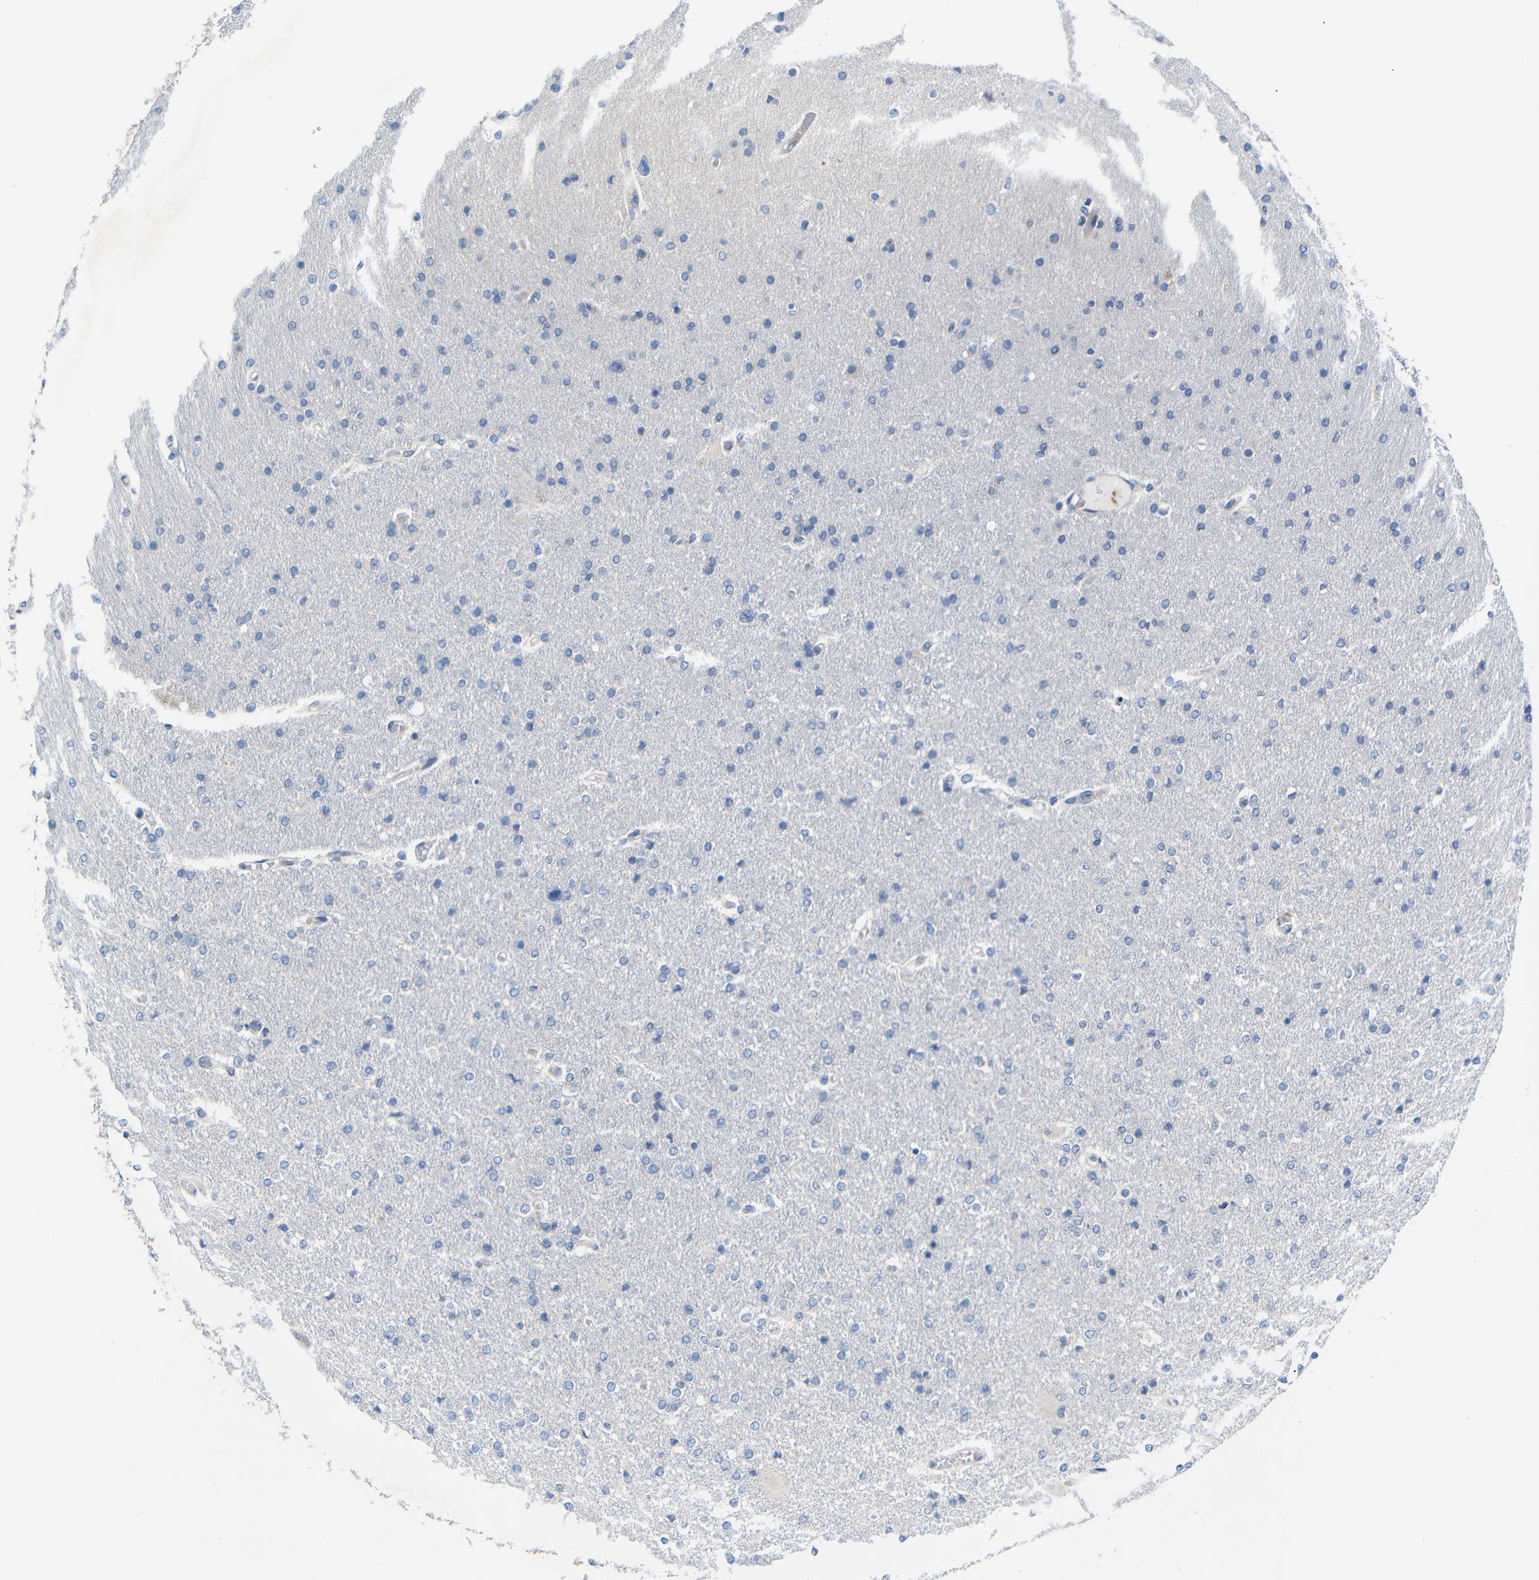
{"staining": {"intensity": "negative", "quantity": "none", "location": "none"}, "tissue": "glioma", "cell_type": "Tumor cells", "image_type": "cancer", "snomed": [{"axis": "morphology", "description": "Glioma, malignant, High grade"}, {"axis": "topography", "description": "Cerebral cortex"}], "caption": "There is no significant staining in tumor cells of malignant glioma (high-grade). Brightfield microscopy of IHC stained with DAB (3,3'-diaminobenzidine) (brown) and hematoxylin (blue), captured at high magnification.", "gene": "TBC1D32", "patient": {"sex": "female", "age": 36}}